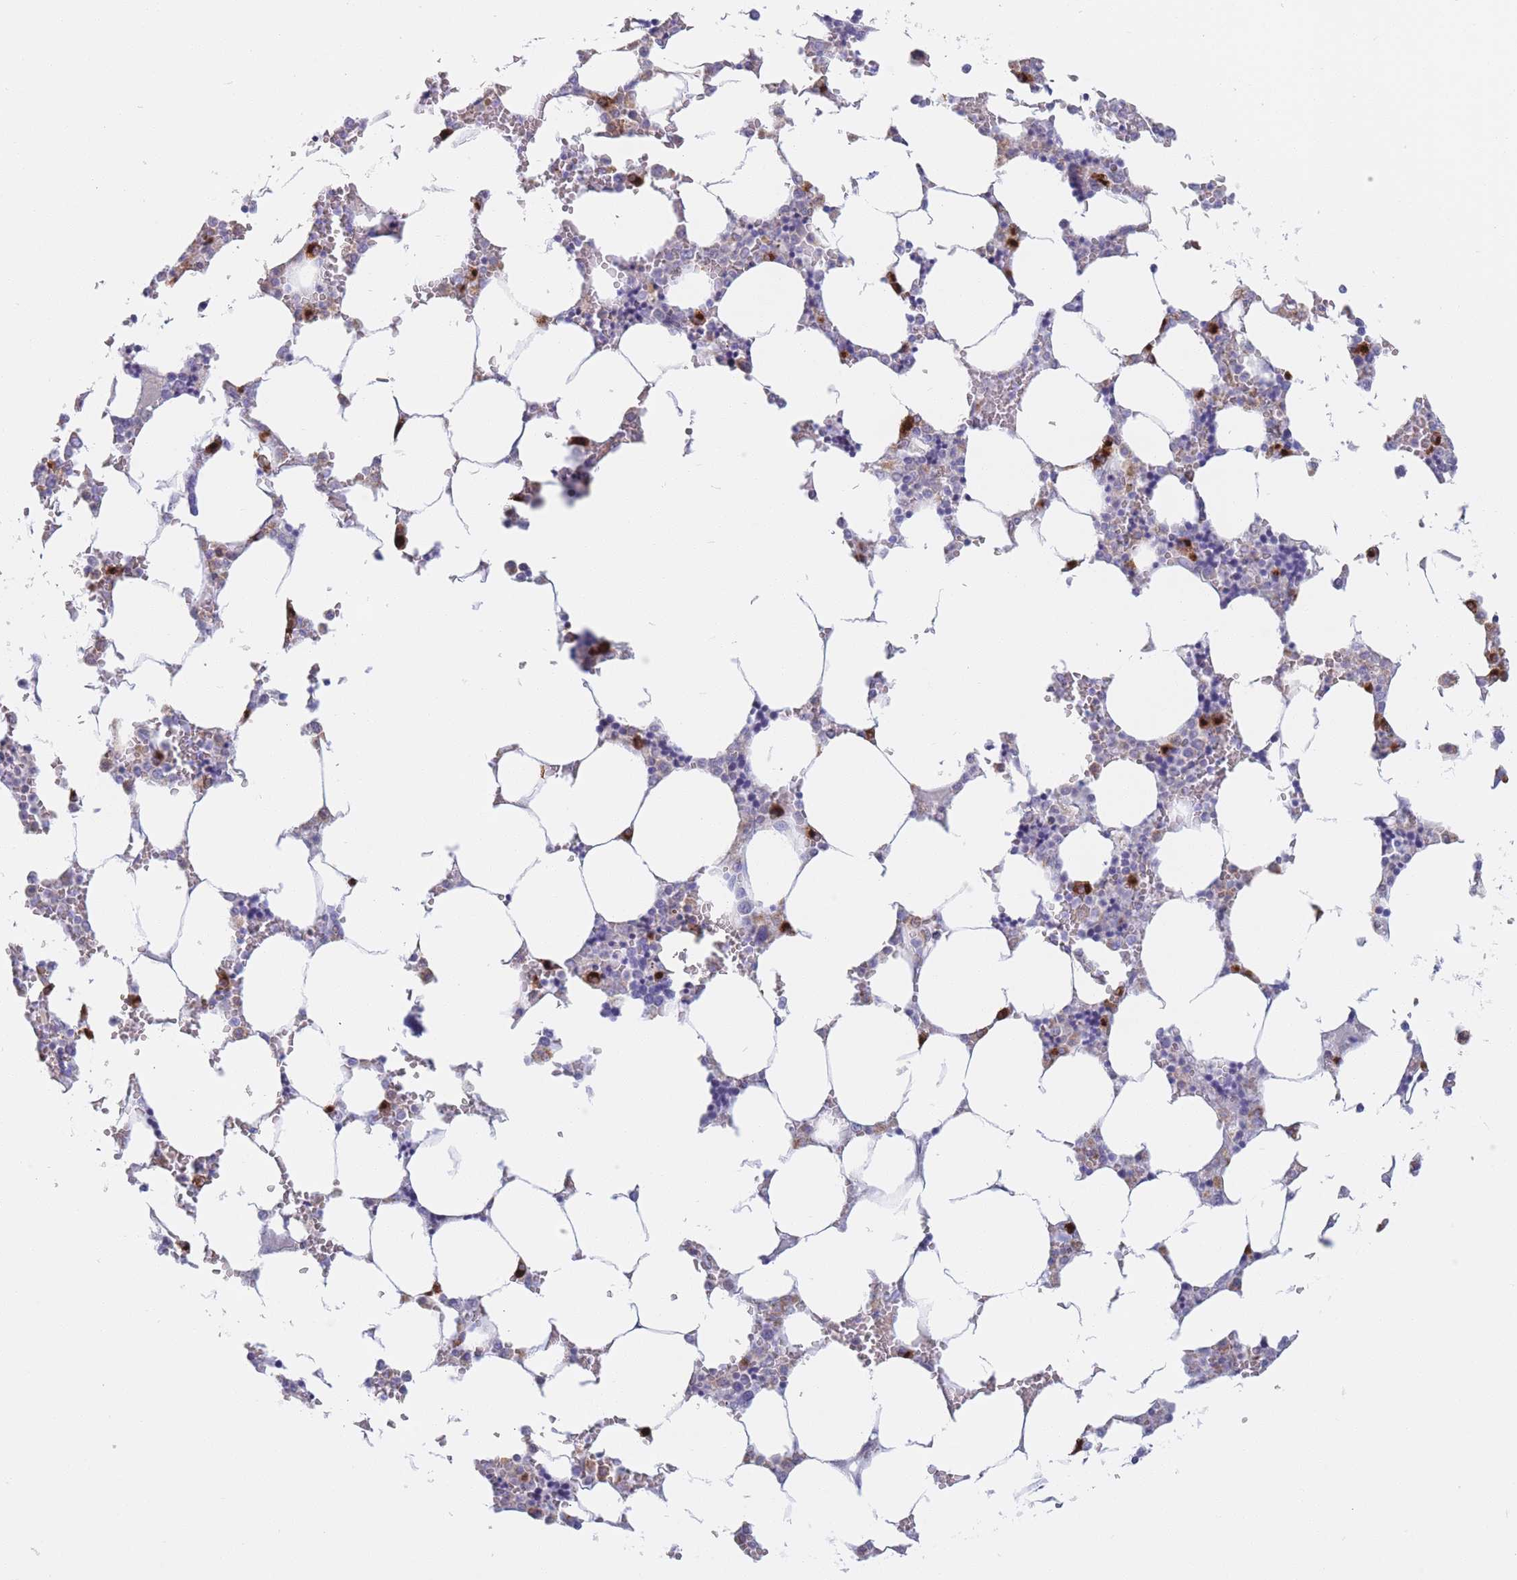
{"staining": {"intensity": "strong", "quantity": "<25%", "location": "cytoplasmic/membranous"}, "tissue": "bone marrow", "cell_type": "Hematopoietic cells", "image_type": "normal", "snomed": [{"axis": "morphology", "description": "Normal tissue, NOS"}, {"axis": "topography", "description": "Bone marrow"}], "caption": "Protein staining exhibits strong cytoplasmic/membranous staining in approximately <25% of hematopoietic cells in normal bone marrow. The staining was performed using DAB to visualize the protein expression in brown, while the nuclei were stained in blue with hematoxylin (Magnification: 20x).", "gene": "MRPL30", "patient": {"sex": "male", "age": 64}}